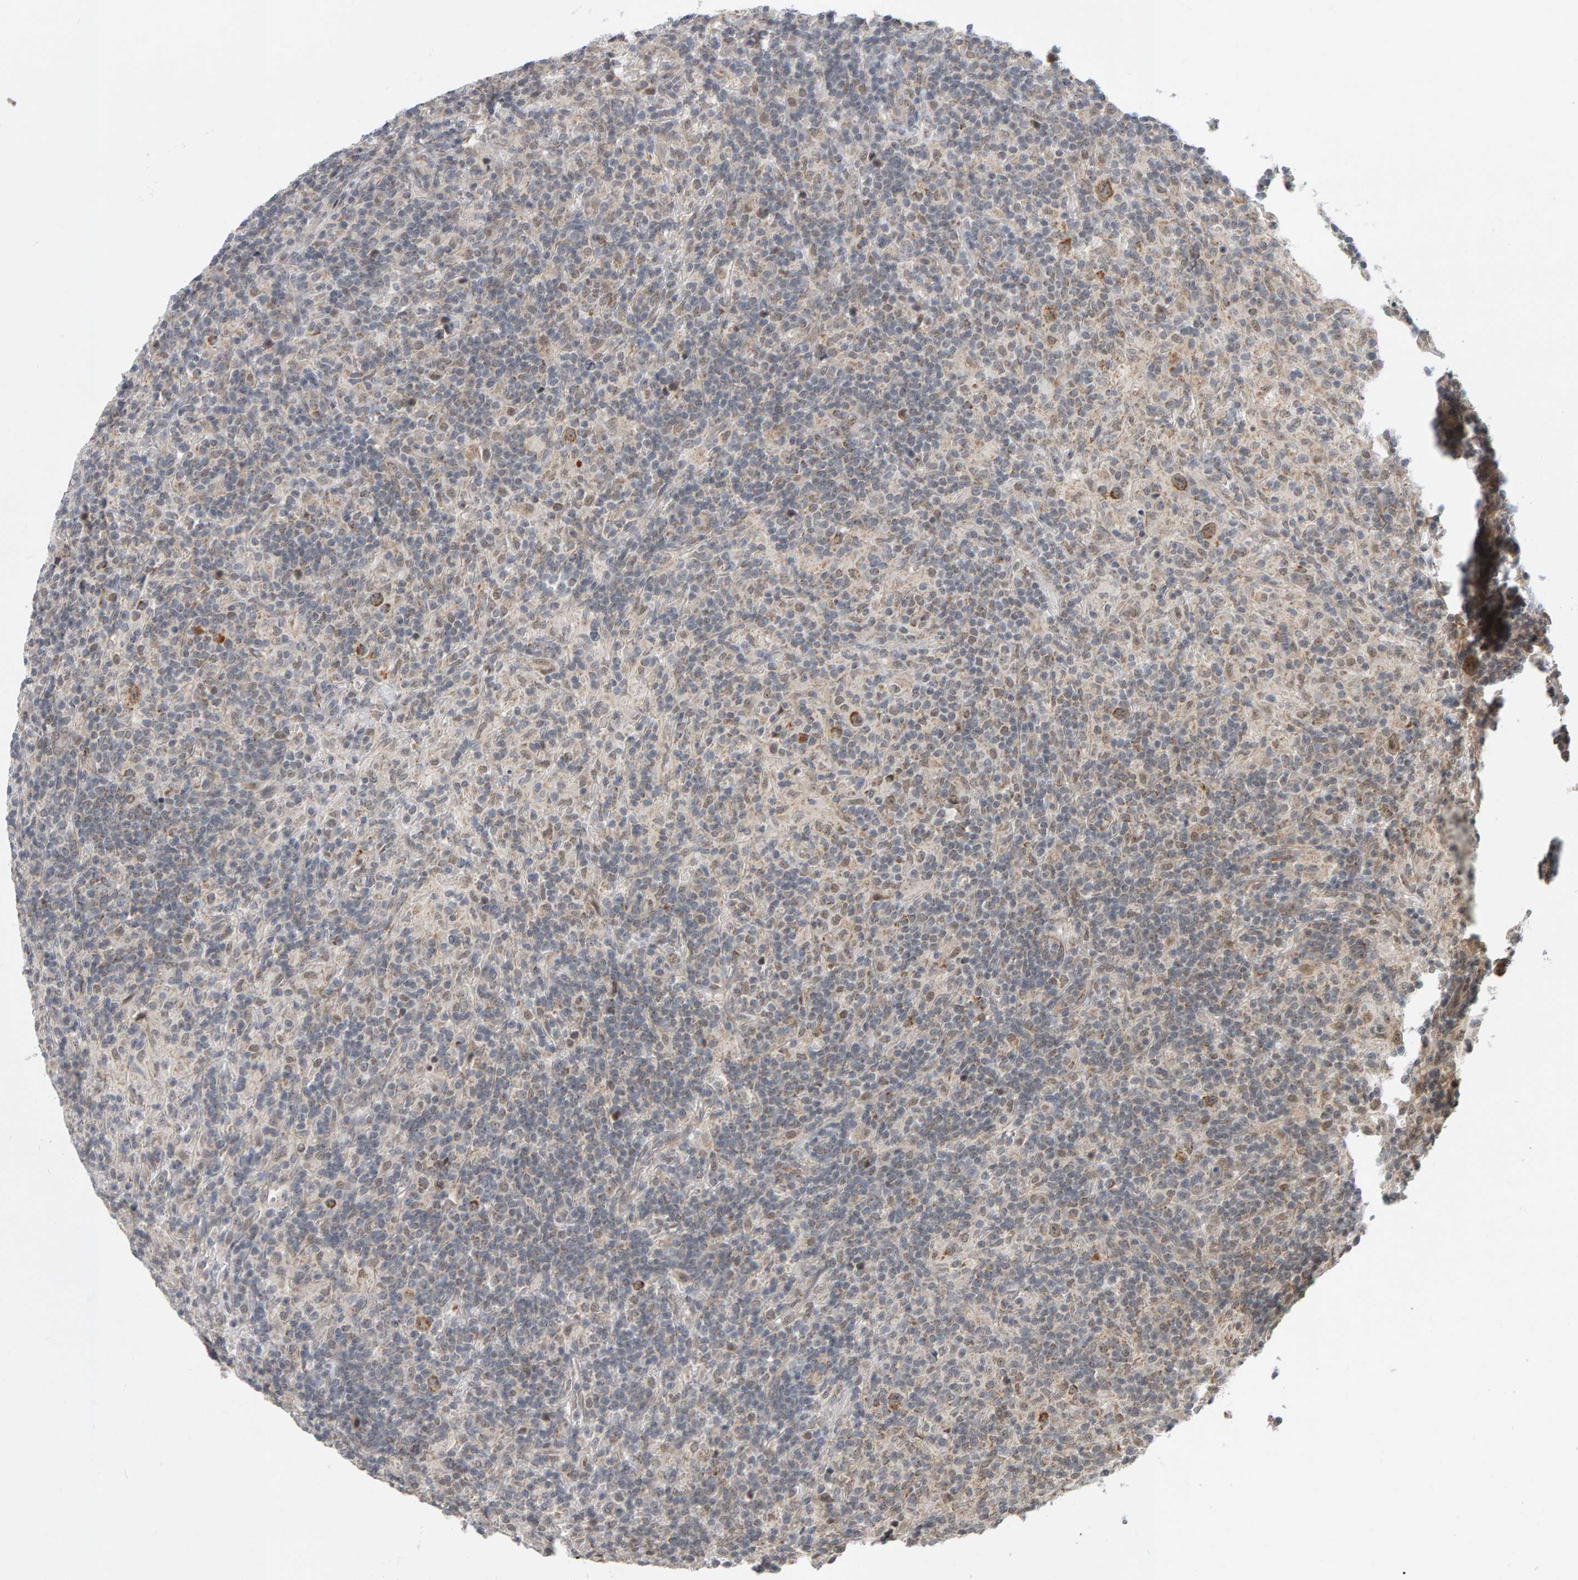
{"staining": {"intensity": "moderate", "quantity": ">75%", "location": "cytoplasmic/membranous"}, "tissue": "lymphoma", "cell_type": "Tumor cells", "image_type": "cancer", "snomed": [{"axis": "morphology", "description": "Hodgkin's disease, NOS"}, {"axis": "topography", "description": "Lymph node"}], "caption": "Lymphoma was stained to show a protein in brown. There is medium levels of moderate cytoplasmic/membranous positivity in about >75% of tumor cells.", "gene": "DAP3", "patient": {"sex": "male", "age": 70}}